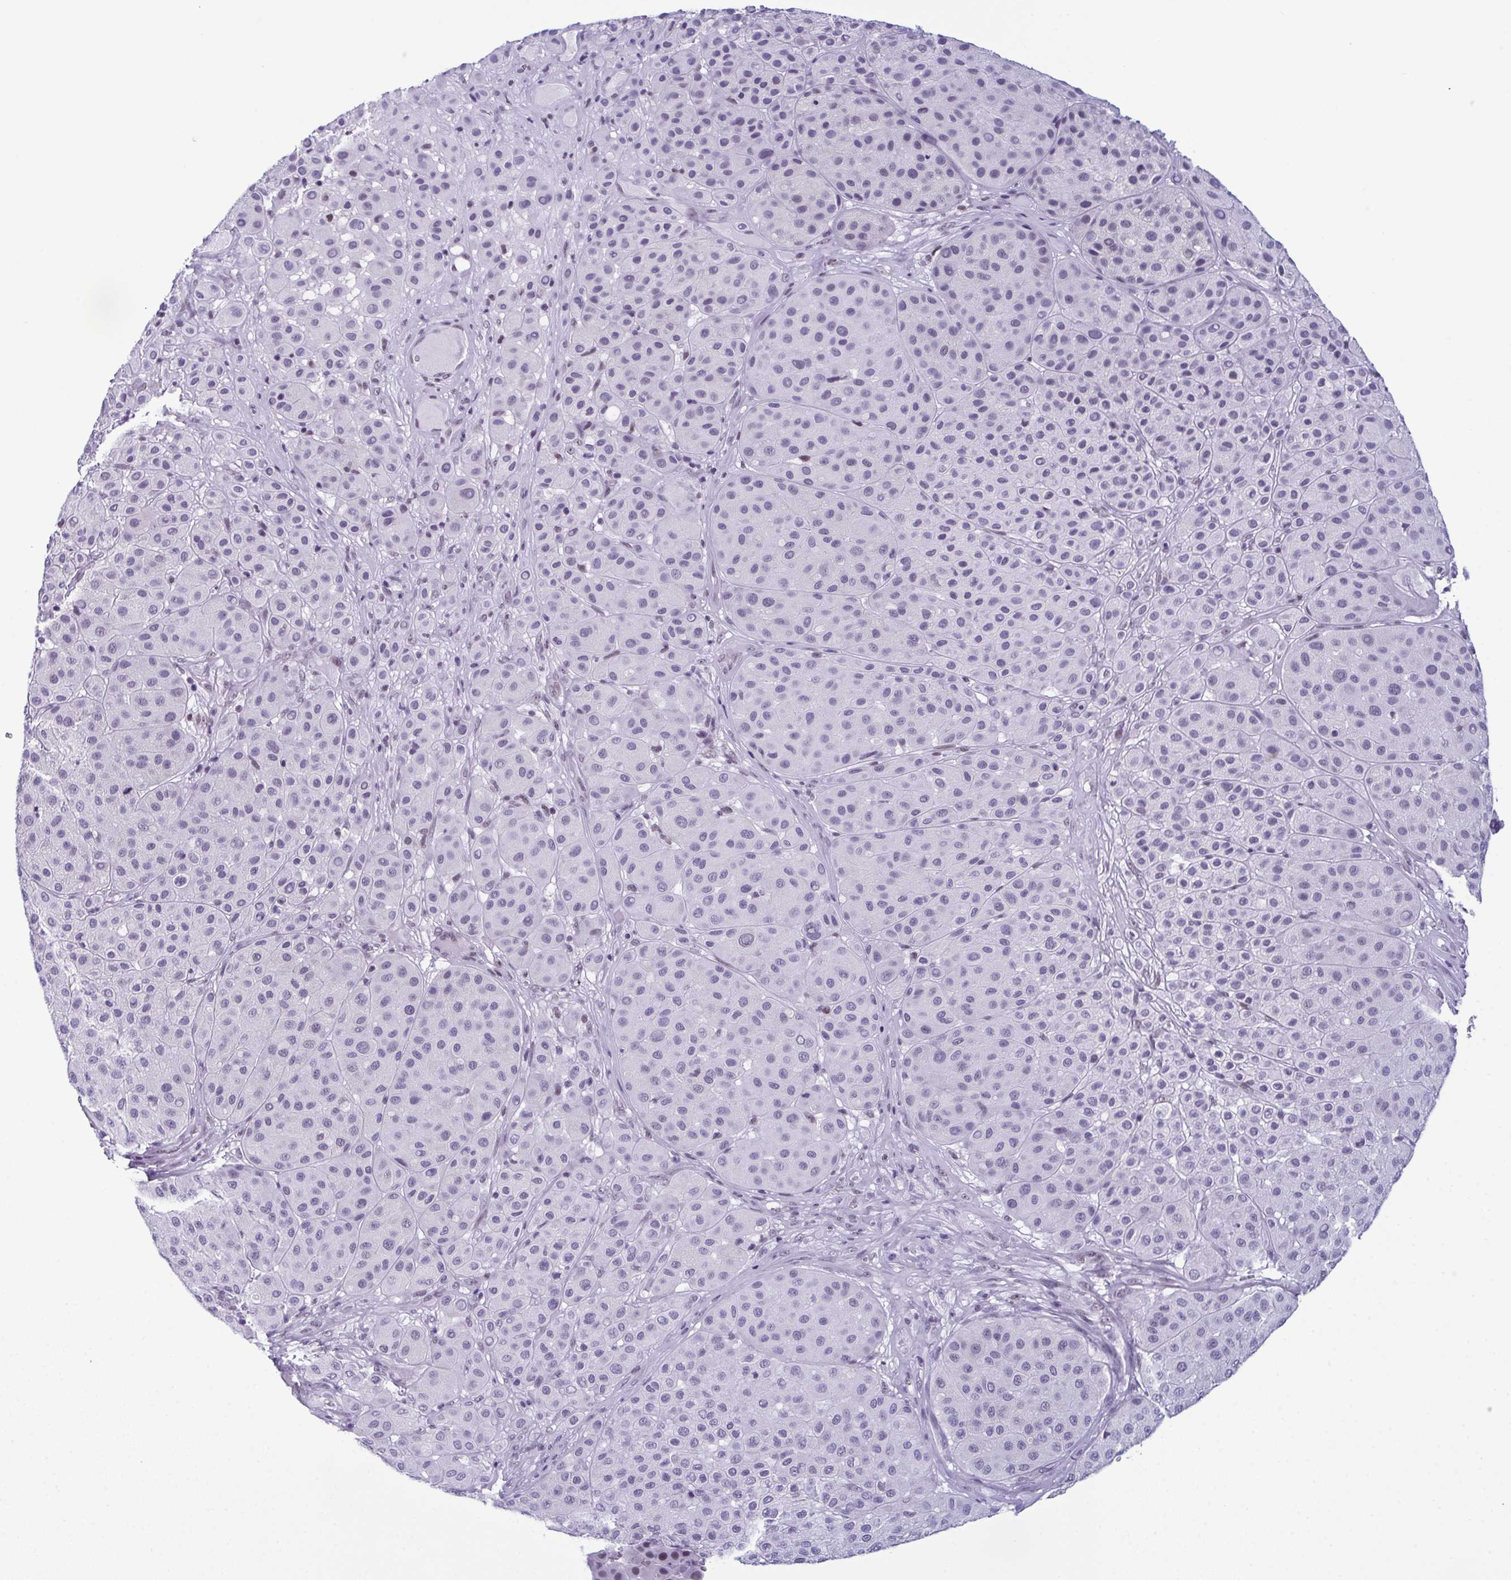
{"staining": {"intensity": "negative", "quantity": "none", "location": "none"}, "tissue": "melanoma", "cell_type": "Tumor cells", "image_type": "cancer", "snomed": [{"axis": "morphology", "description": "Malignant melanoma, Metastatic site"}, {"axis": "topography", "description": "Smooth muscle"}], "caption": "Image shows no significant protein positivity in tumor cells of melanoma. (DAB immunohistochemistry with hematoxylin counter stain).", "gene": "RBM7", "patient": {"sex": "male", "age": 41}}